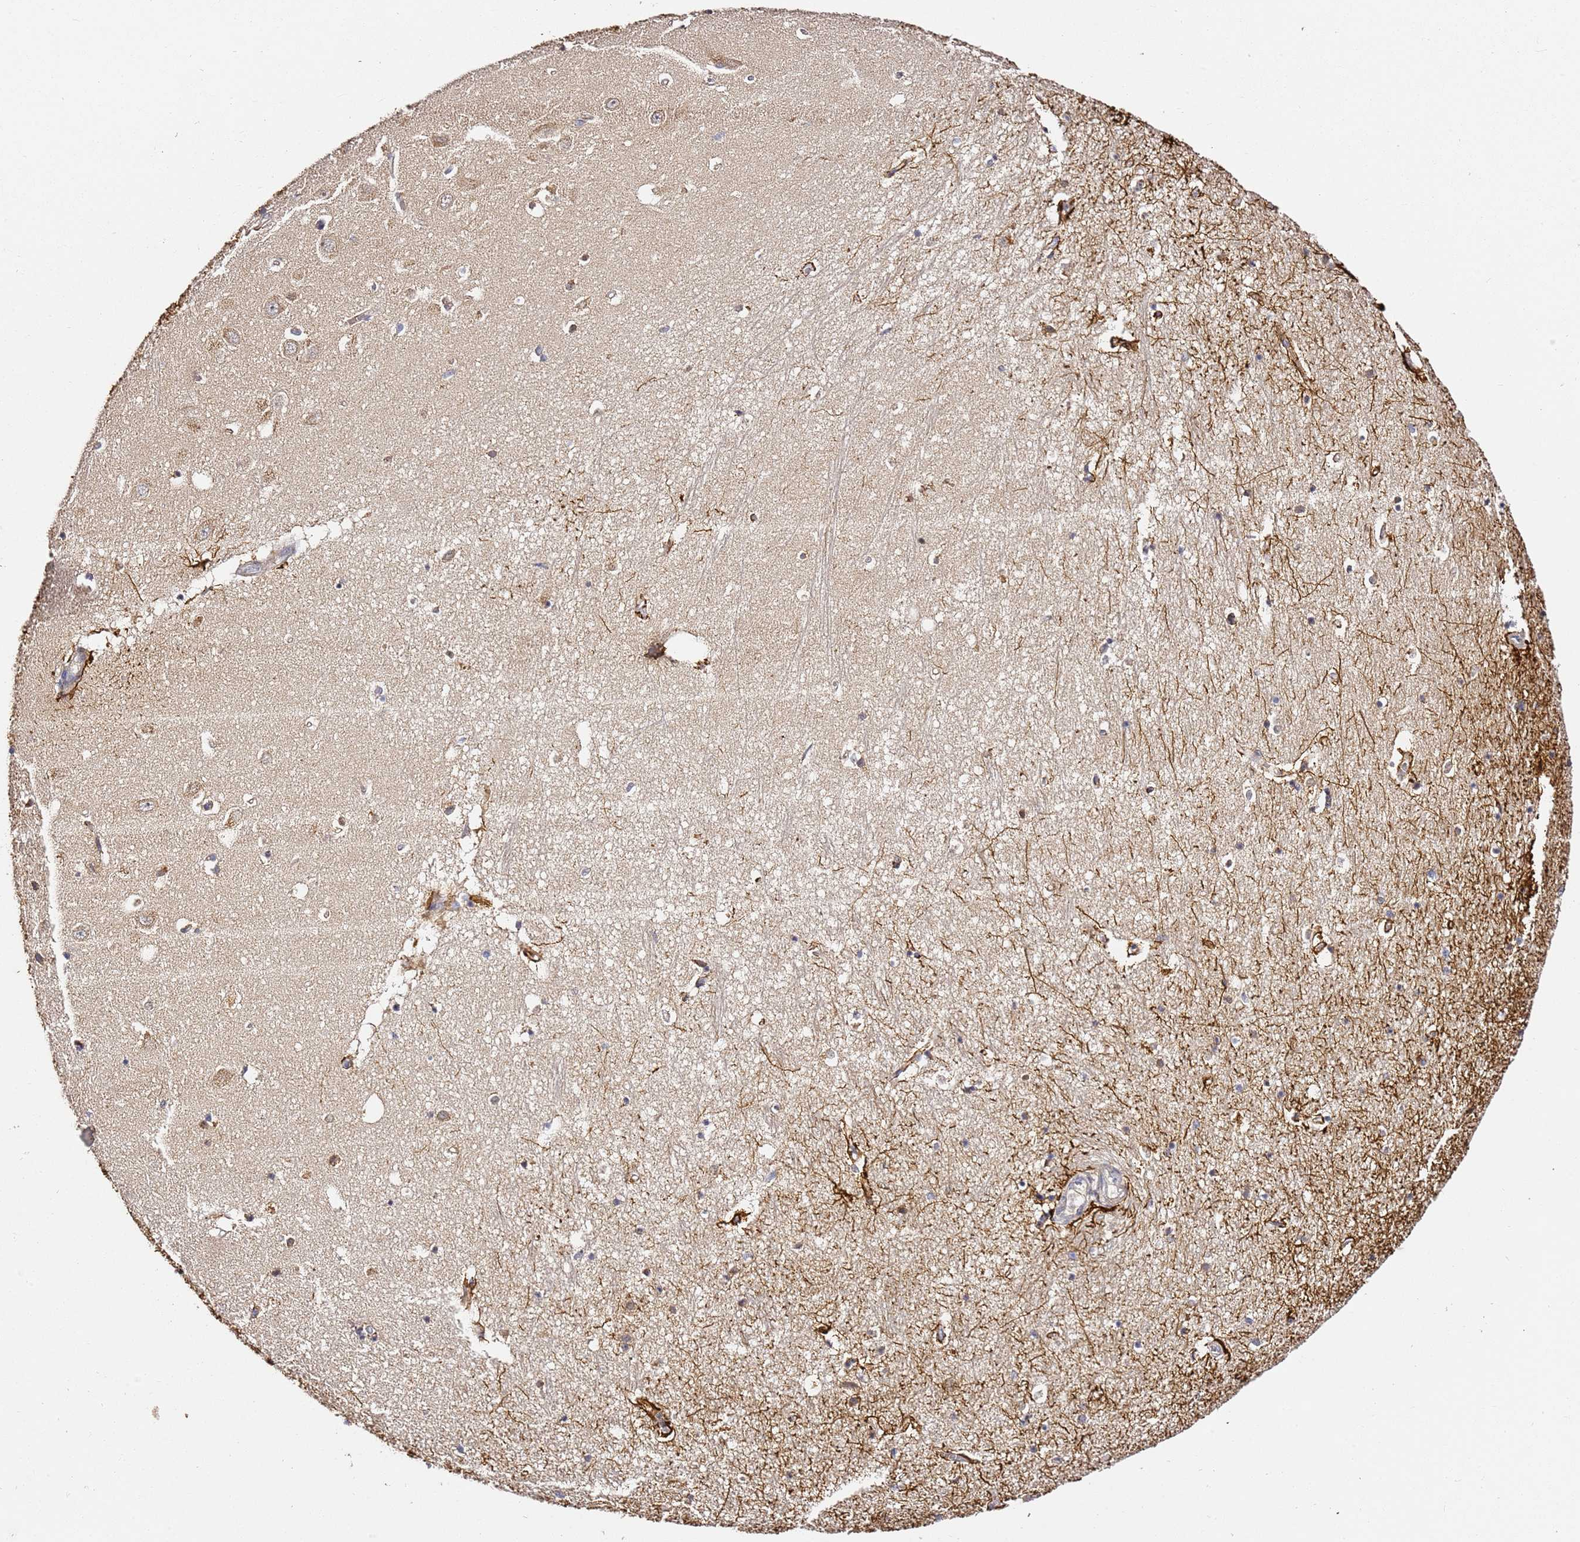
{"staining": {"intensity": "strong", "quantity": "<25%", "location": "cytoplasmic/membranous"}, "tissue": "hippocampus", "cell_type": "Glial cells", "image_type": "normal", "snomed": [{"axis": "morphology", "description": "Normal tissue, NOS"}, {"axis": "topography", "description": "Hippocampus"}], "caption": "IHC histopathology image of unremarkable hippocampus: hippocampus stained using IHC reveals medium levels of strong protein expression localized specifically in the cytoplasmic/membranous of glial cells, appearing as a cytoplasmic/membranous brown color.", "gene": "OSBPL2", "patient": {"sex": "female", "age": 64}}